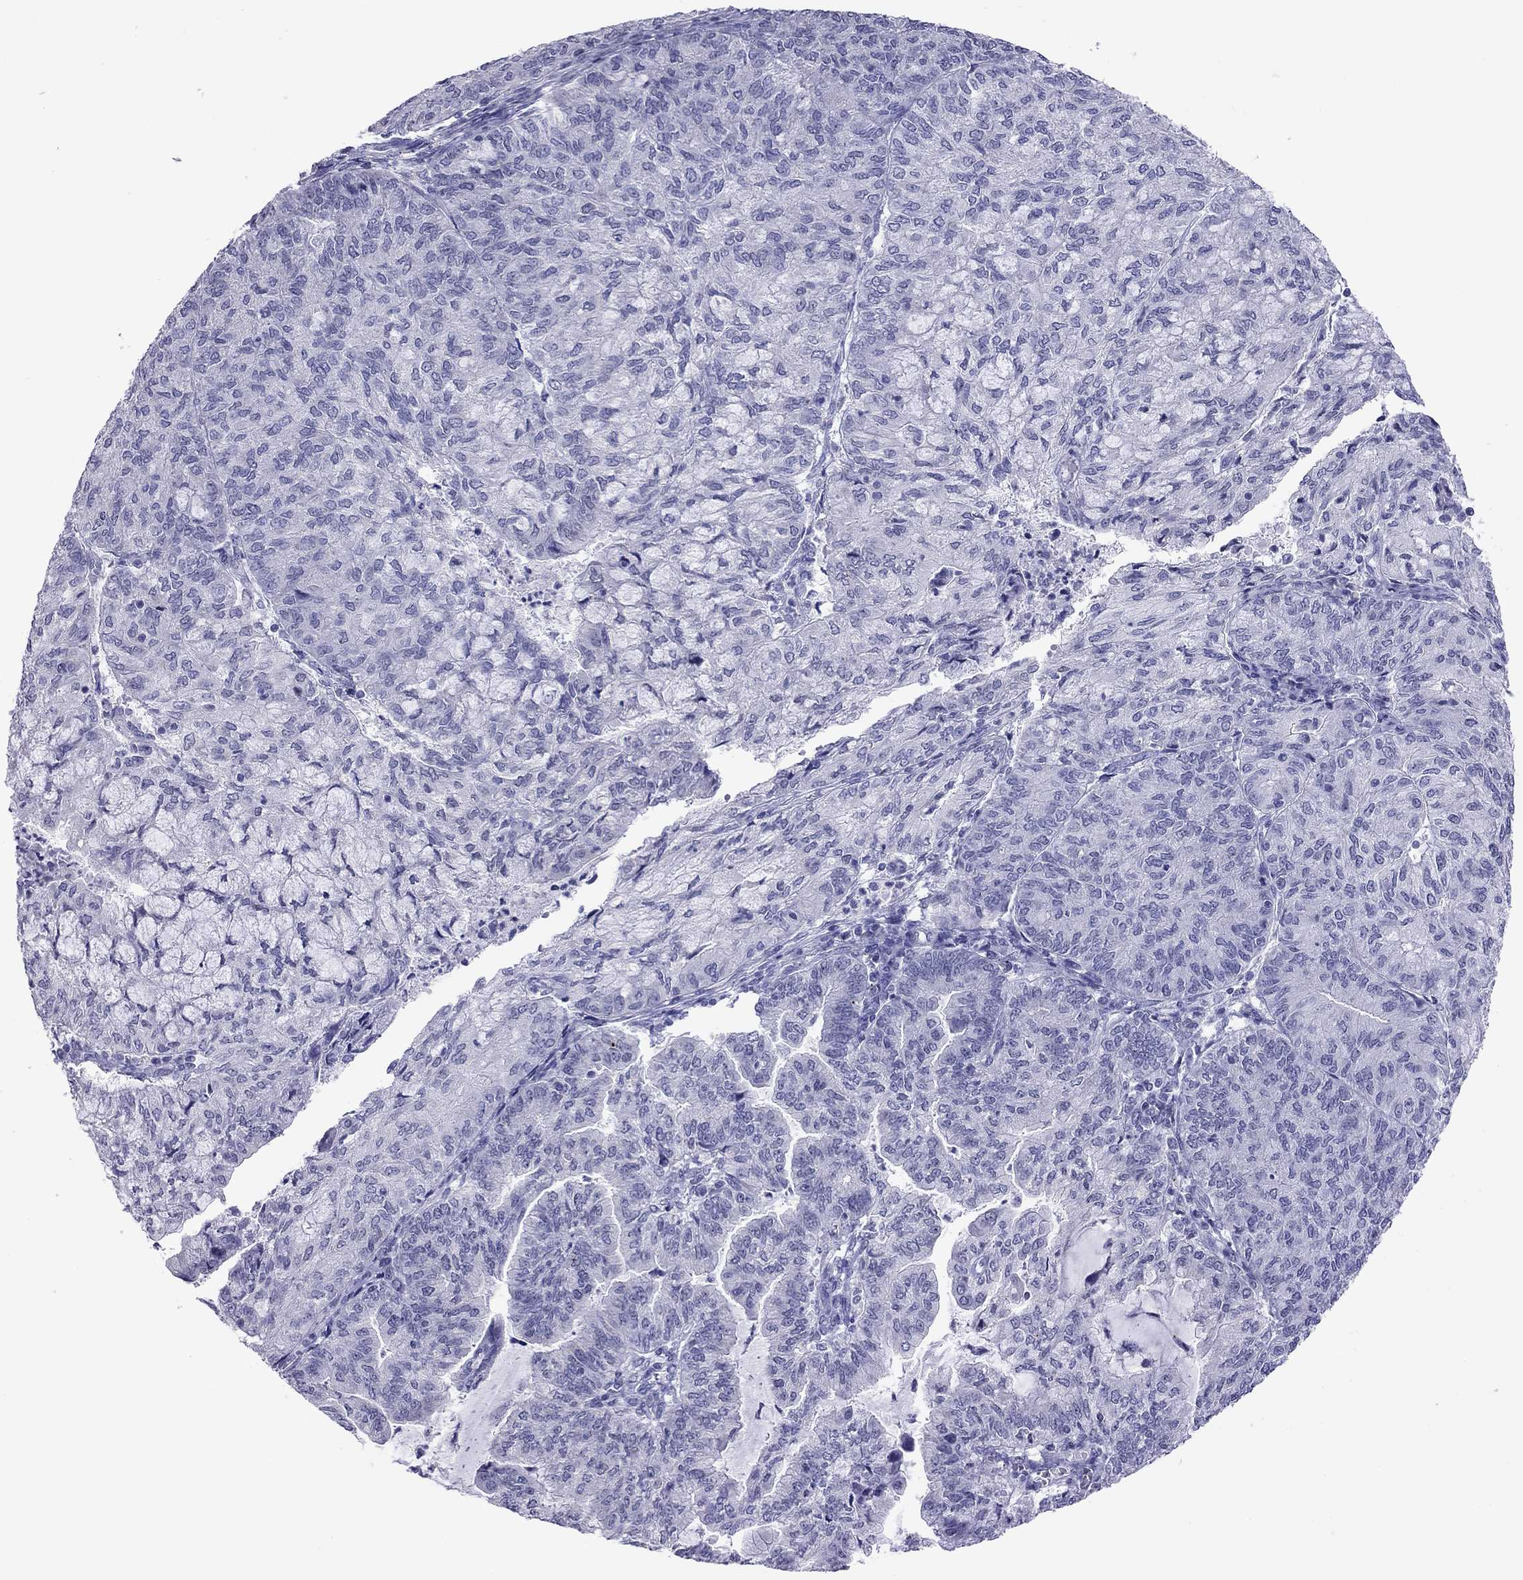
{"staining": {"intensity": "negative", "quantity": "none", "location": "none"}, "tissue": "endometrial cancer", "cell_type": "Tumor cells", "image_type": "cancer", "snomed": [{"axis": "morphology", "description": "Adenocarcinoma, NOS"}, {"axis": "topography", "description": "Endometrium"}], "caption": "The image demonstrates no significant staining in tumor cells of endometrial cancer (adenocarcinoma).", "gene": "ARMC12", "patient": {"sex": "female", "age": 82}}